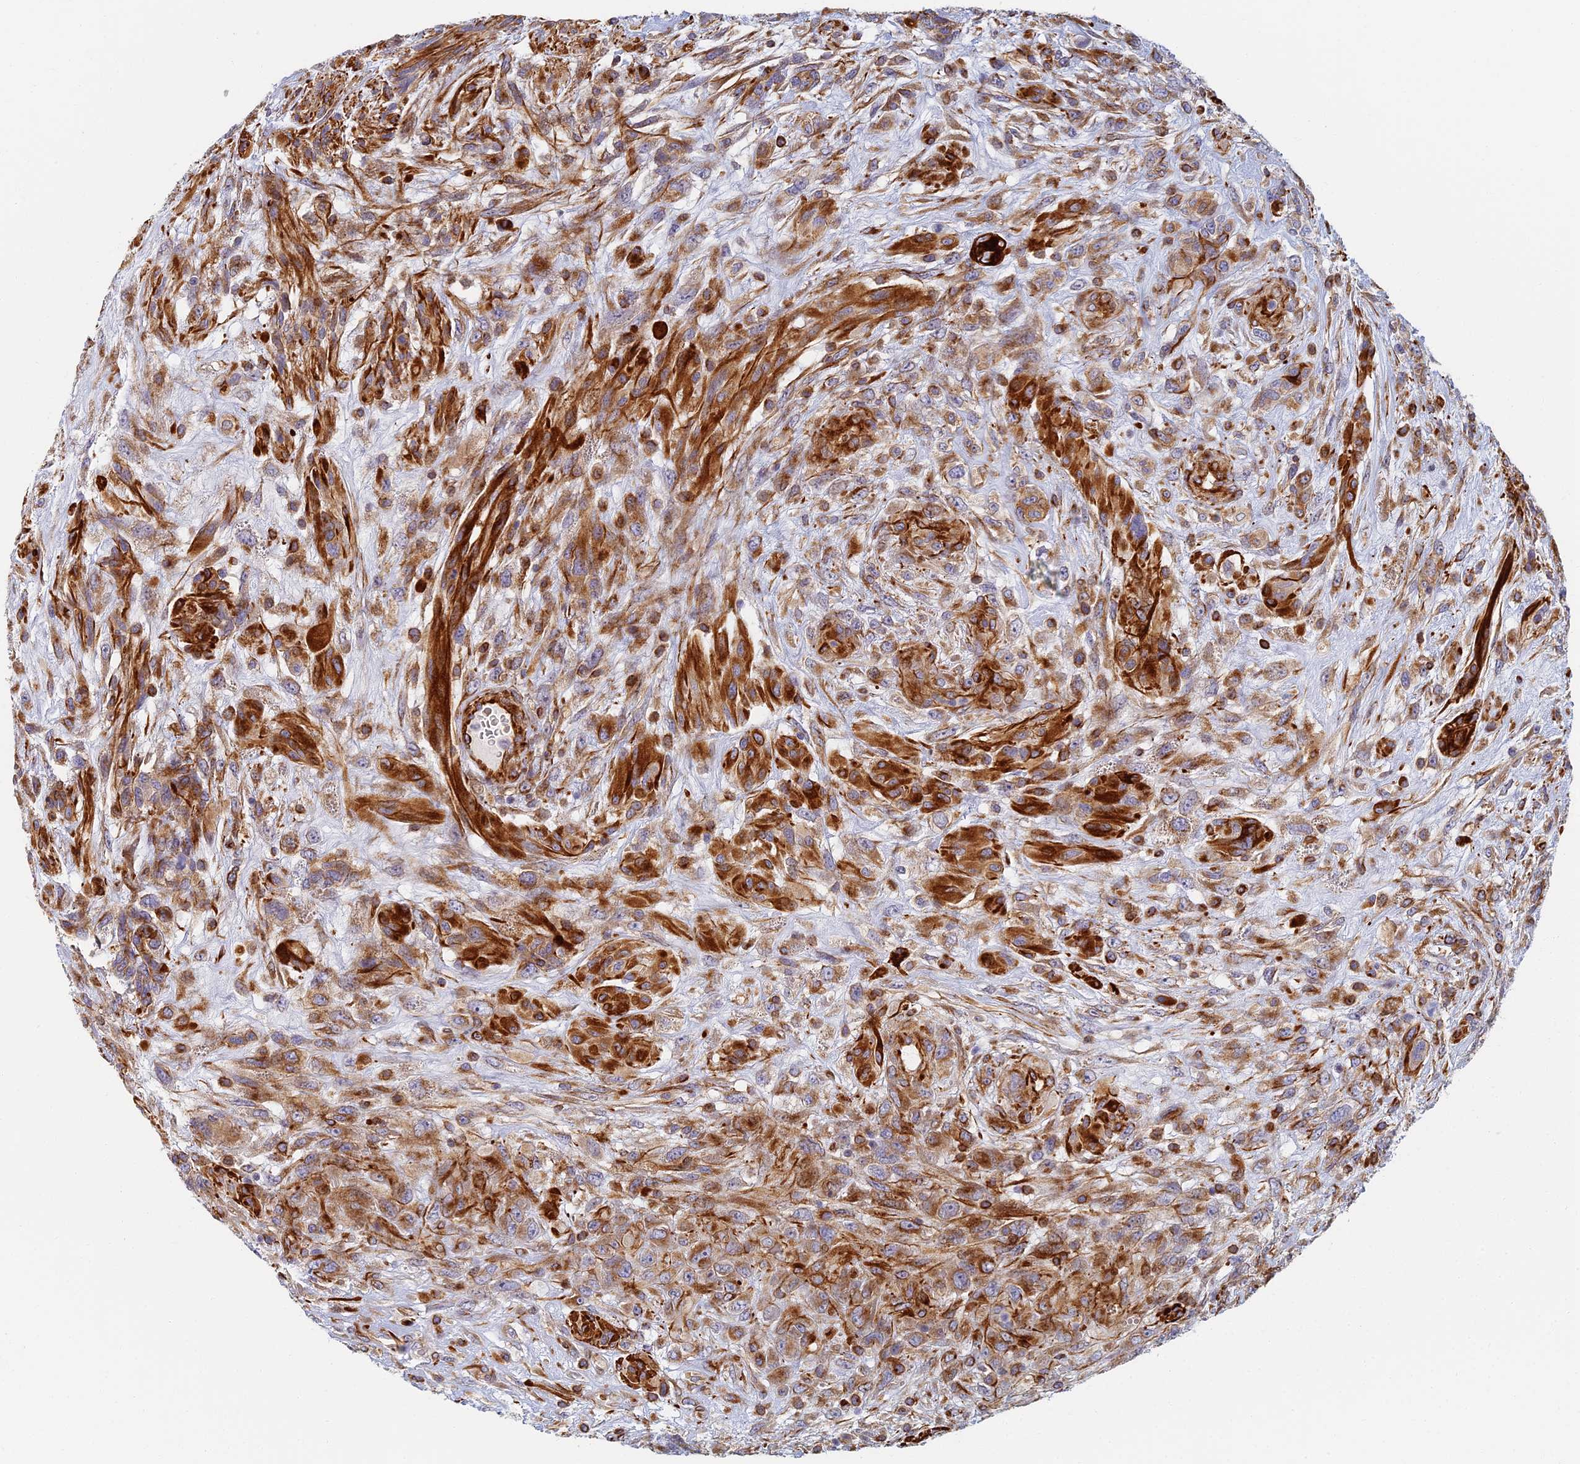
{"staining": {"intensity": "strong", "quantity": "25%-75%", "location": "cytoplasmic/membranous"}, "tissue": "glioma", "cell_type": "Tumor cells", "image_type": "cancer", "snomed": [{"axis": "morphology", "description": "Glioma, malignant, High grade"}, {"axis": "topography", "description": "Brain"}], "caption": "High-magnification brightfield microscopy of glioma stained with DAB (brown) and counterstained with hematoxylin (blue). tumor cells exhibit strong cytoplasmic/membranous positivity is appreciated in approximately25%-75% of cells.", "gene": "ABCB10", "patient": {"sex": "male", "age": 61}}